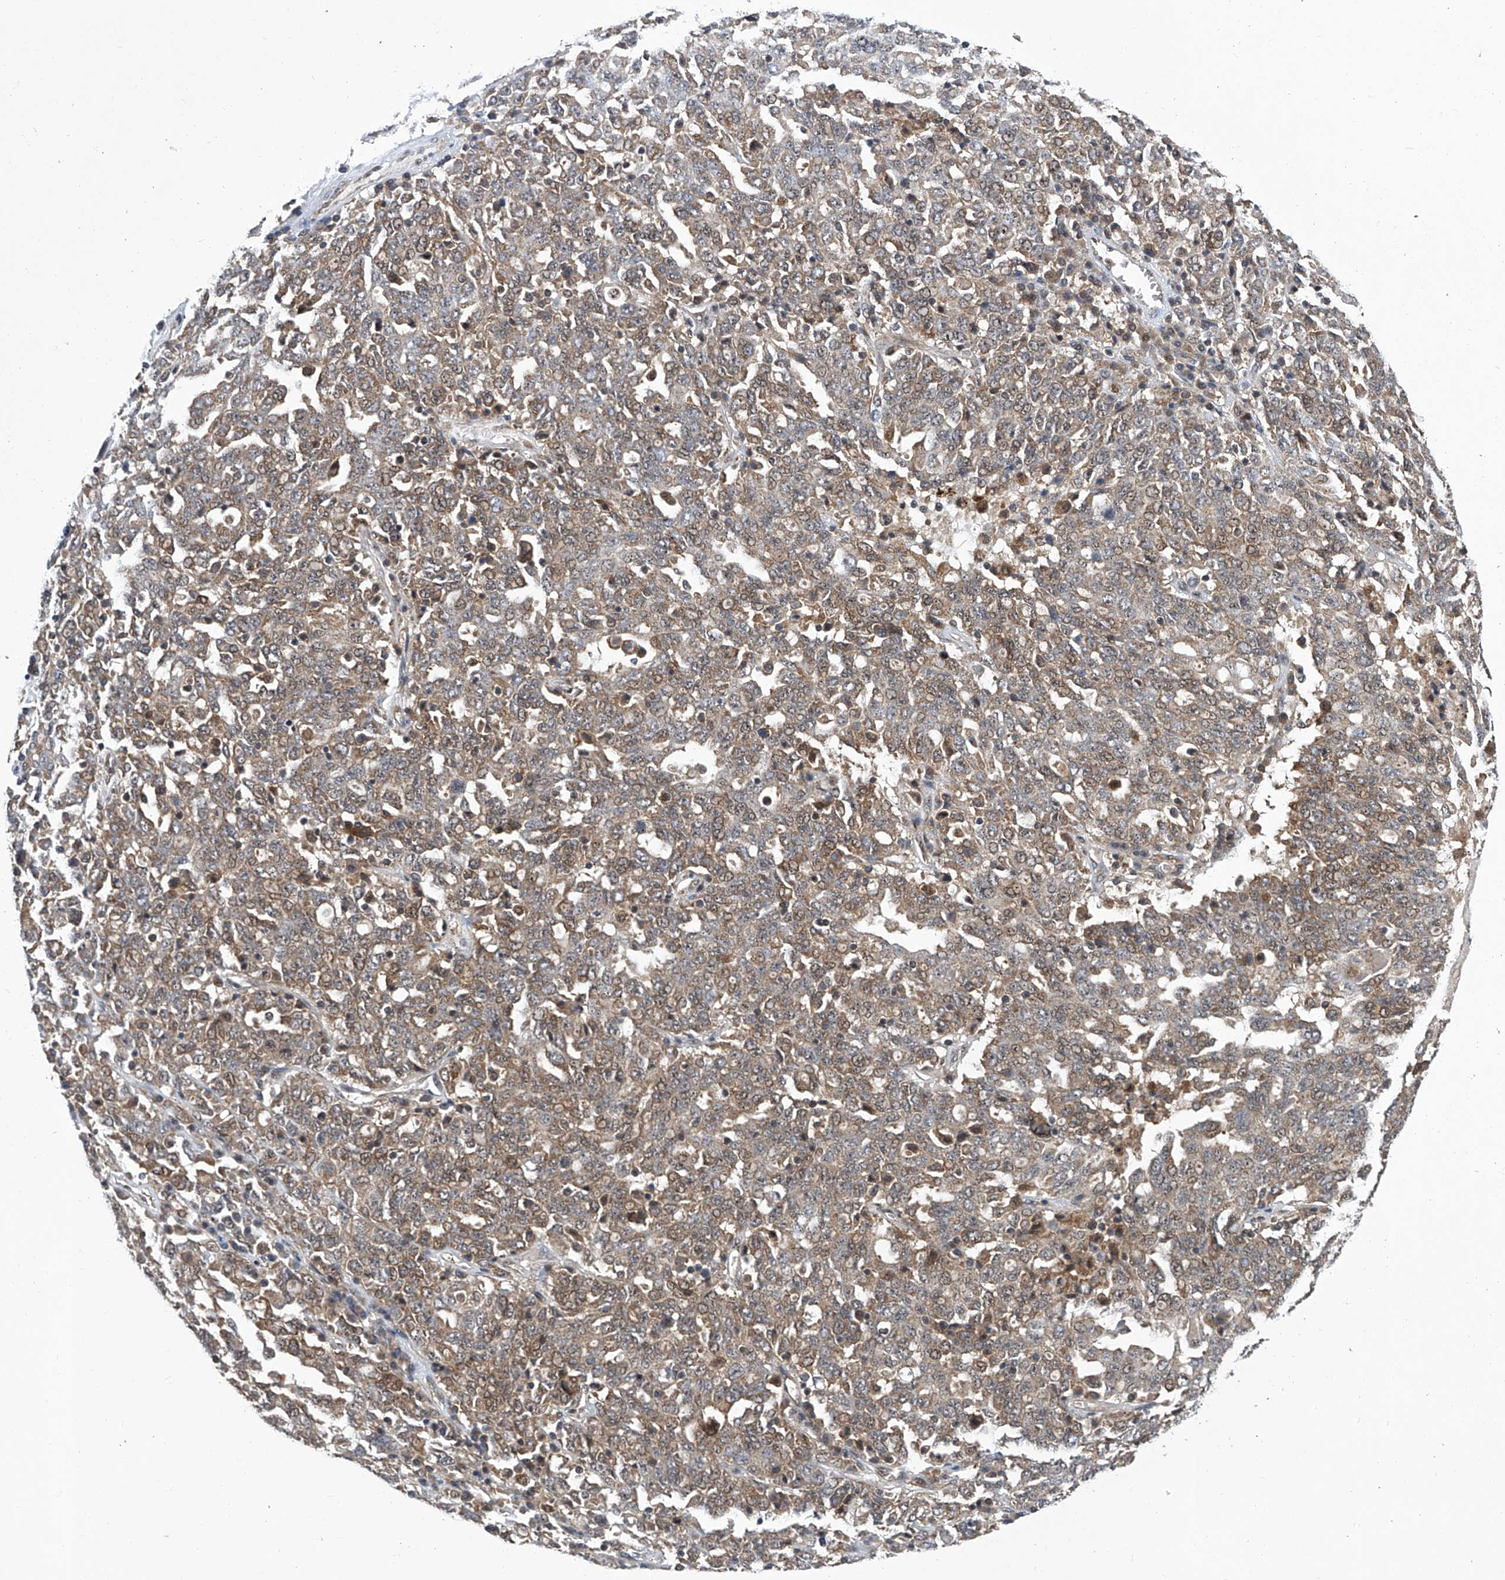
{"staining": {"intensity": "weak", "quantity": "25%-75%", "location": "cytoplasmic/membranous,nuclear"}, "tissue": "ovarian cancer", "cell_type": "Tumor cells", "image_type": "cancer", "snomed": [{"axis": "morphology", "description": "Carcinoma, endometroid"}, {"axis": "topography", "description": "Ovary"}], "caption": "Weak cytoplasmic/membranous and nuclear staining is appreciated in approximately 25%-75% of tumor cells in endometroid carcinoma (ovarian). (Brightfield microscopy of DAB IHC at high magnification).", "gene": "CISH", "patient": {"sex": "female", "age": 62}}